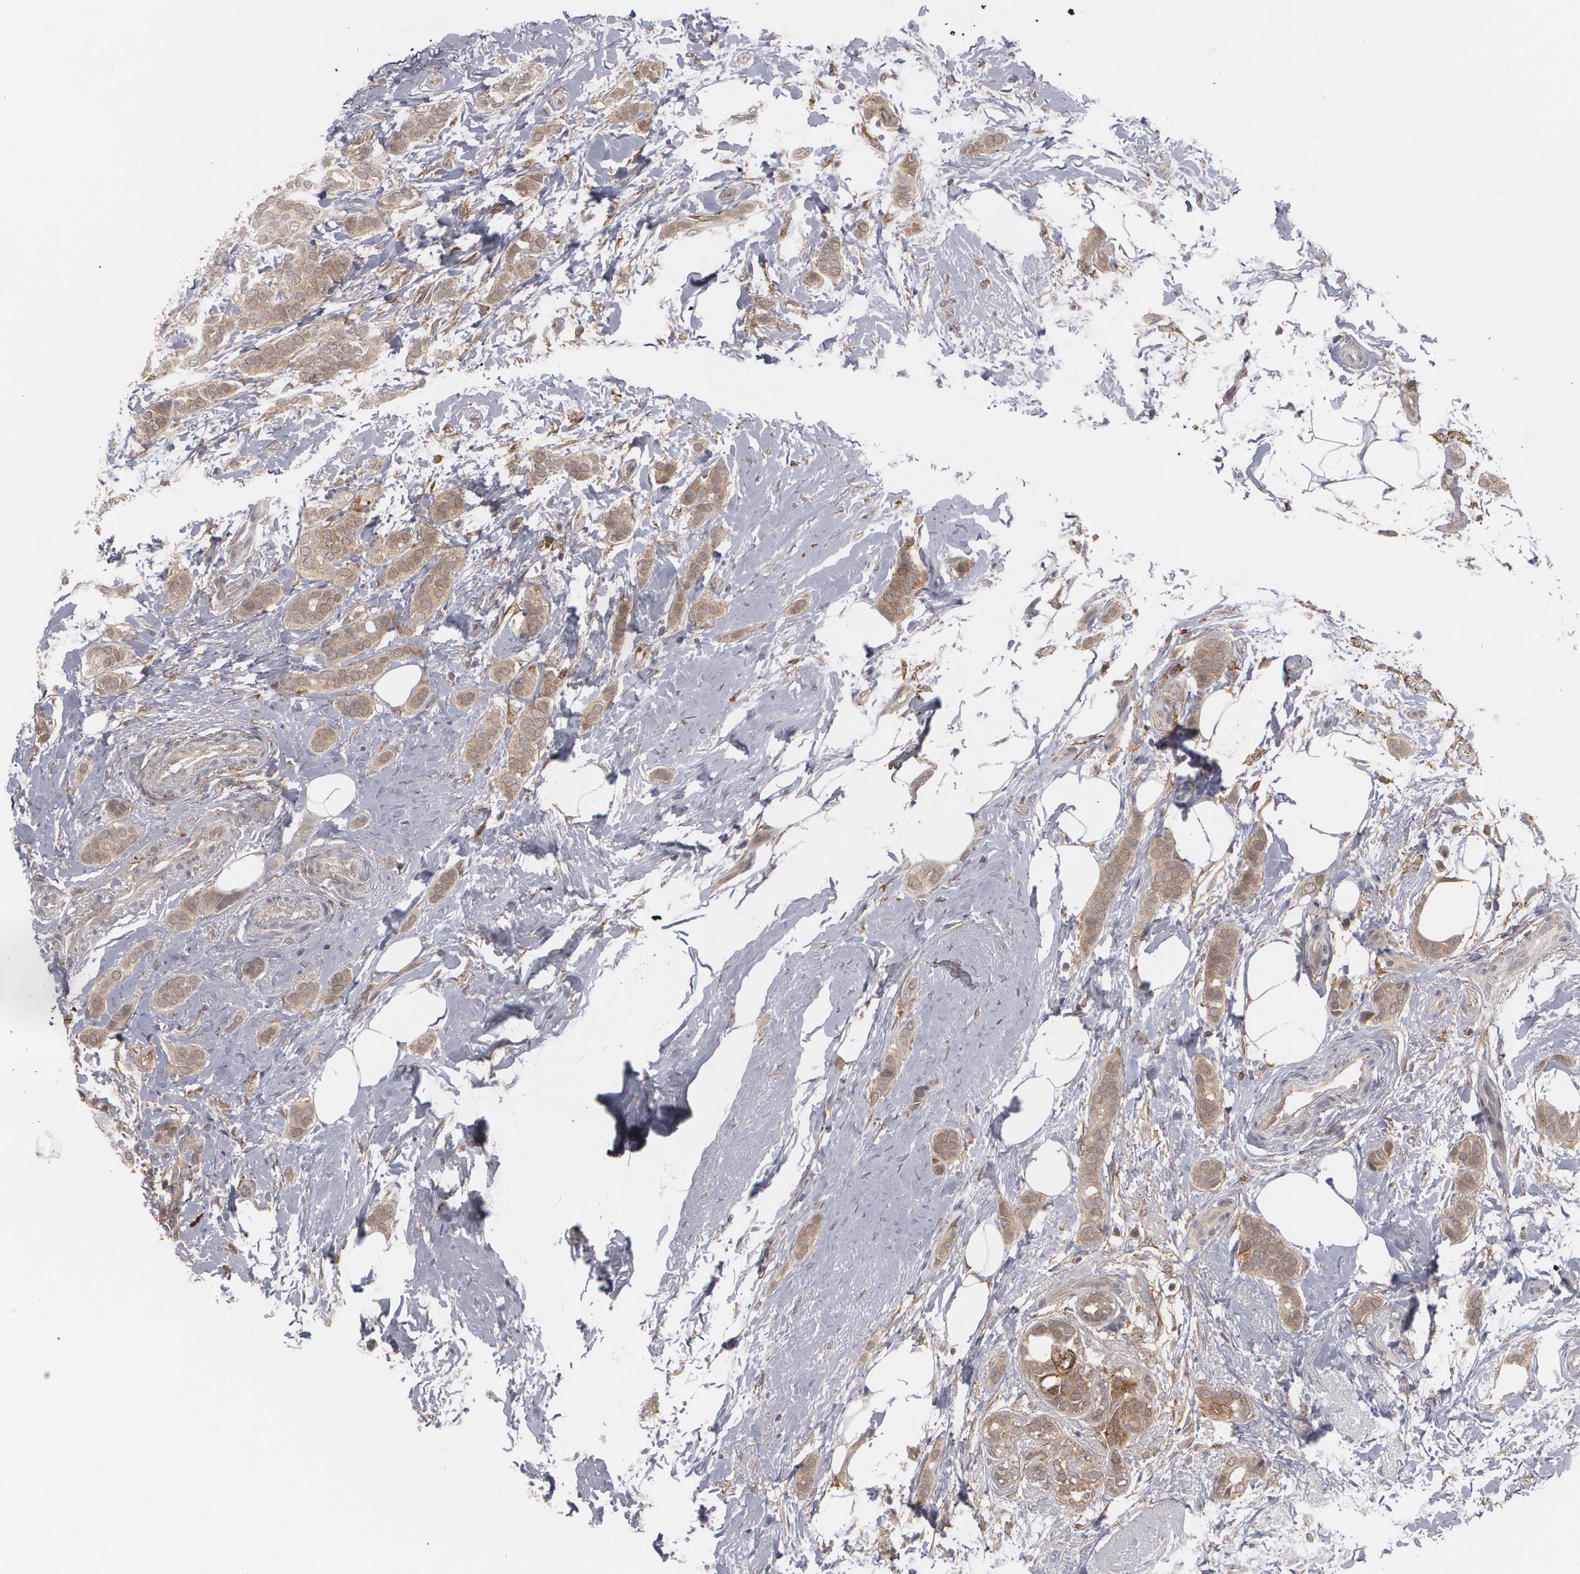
{"staining": {"intensity": "moderate", "quantity": ">75%", "location": "cytoplasmic/membranous"}, "tissue": "breast cancer", "cell_type": "Tumor cells", "image_type": "cancer", "snomed": [{"axis": "morphology", "description": "Duct carcinoma"}, {"axis": "topography", "description": "Breast"}], "caption": "Tumor cells demonstrate moderate cytoplasmic/membranous expression in approximately >75% of cells in breast cancer.", "gene": "BMP6", "patient": {"sex": "female", "age": 54}}